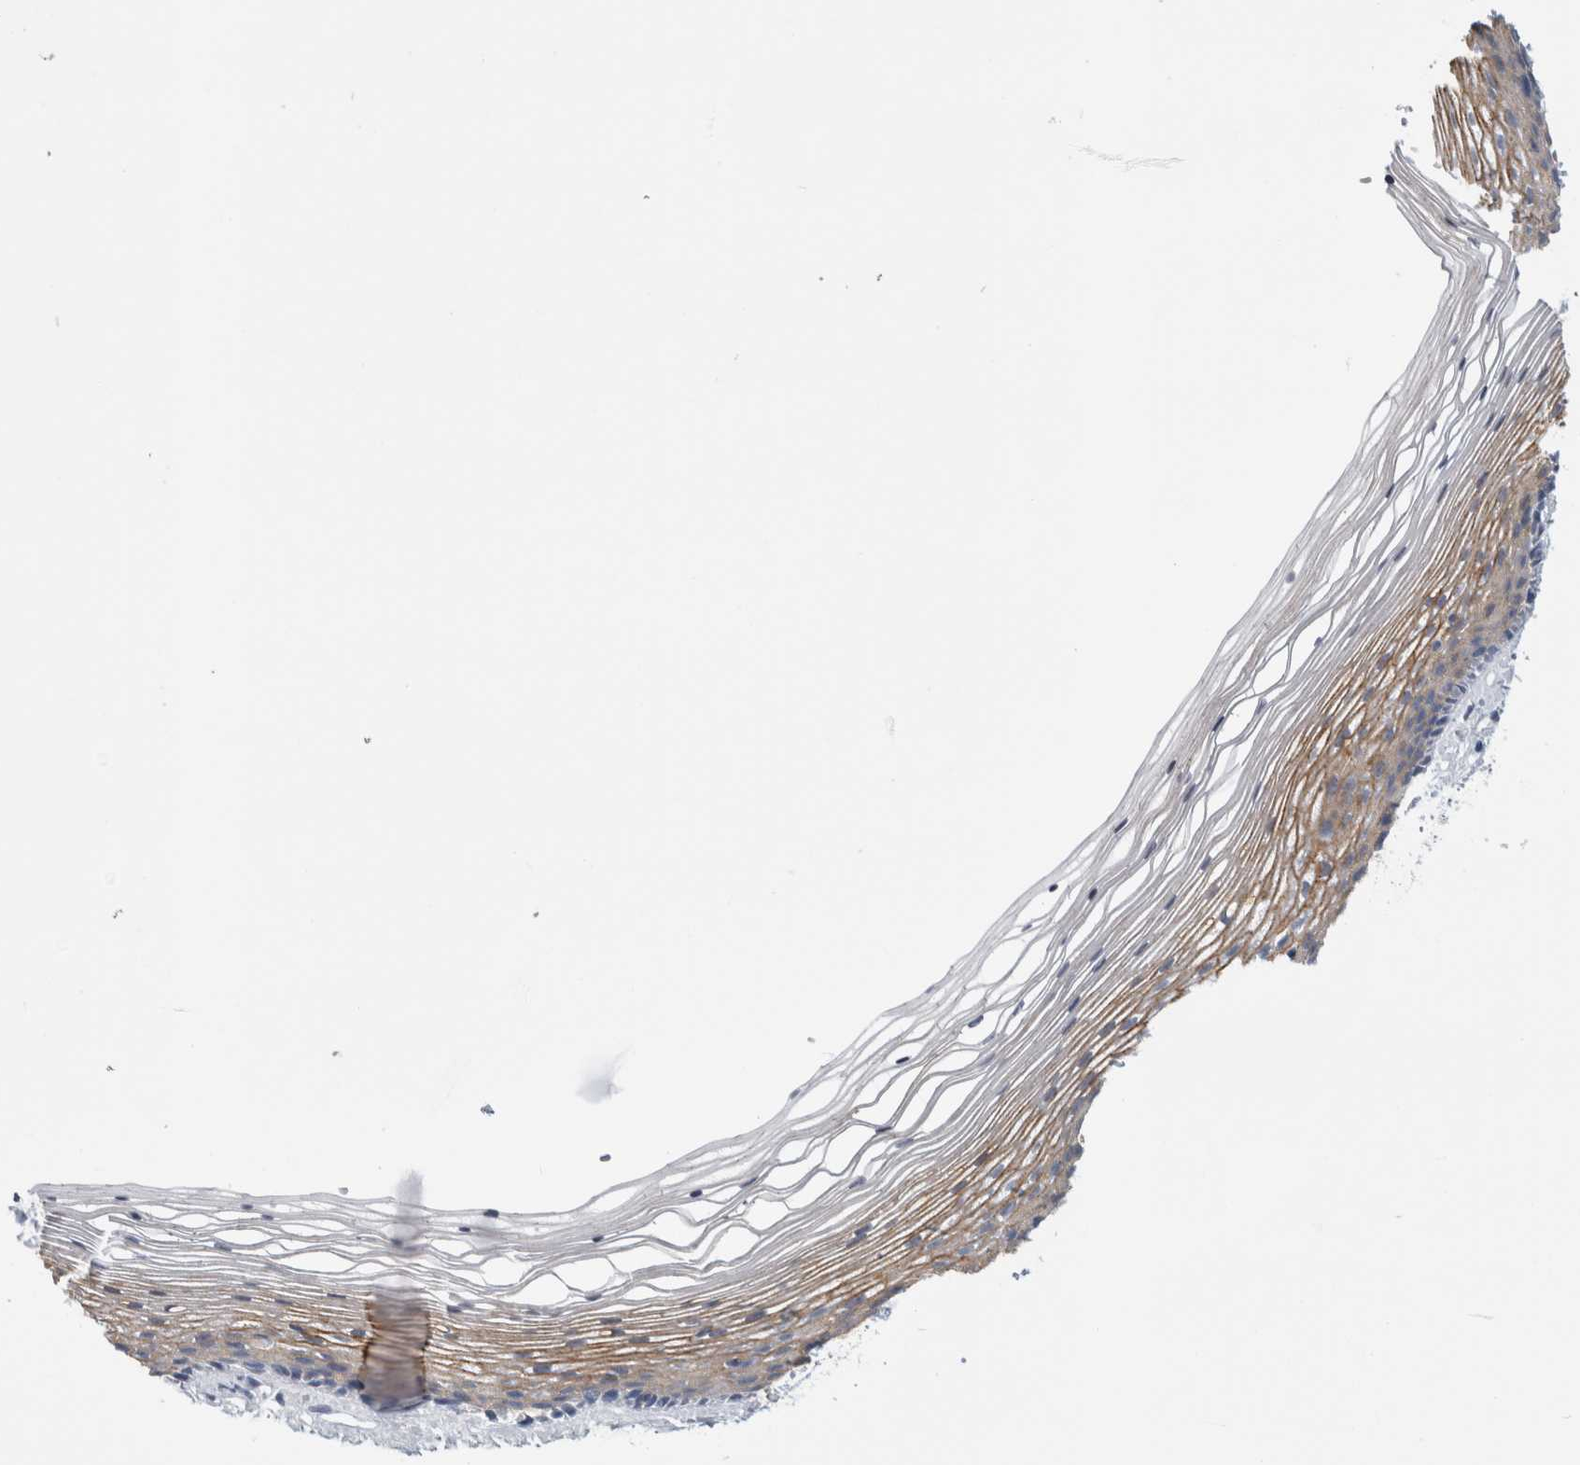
{"staining": {"intensity": "weak", "quantity": "25%-75%", "location": "cytoplasmic/membranous"}, "tissue": "vagina", "cell_type": "Squamous epithelial cells", "image_type": "normal", "snomed": [{"axis": "morphology", "description": "Normal tissue, NOS"}, {"axis": "topography", "description": "Vagina"}], "caption": "Immunohistochemical staining of unremarkable human vagina exhibits low levels of weak cytoplasmic/membranous staining in approximately 25%-75% of squamous epithelial cells.", "gene": "ANKFY1", "patient": {"sex": "female", "age": 46}}